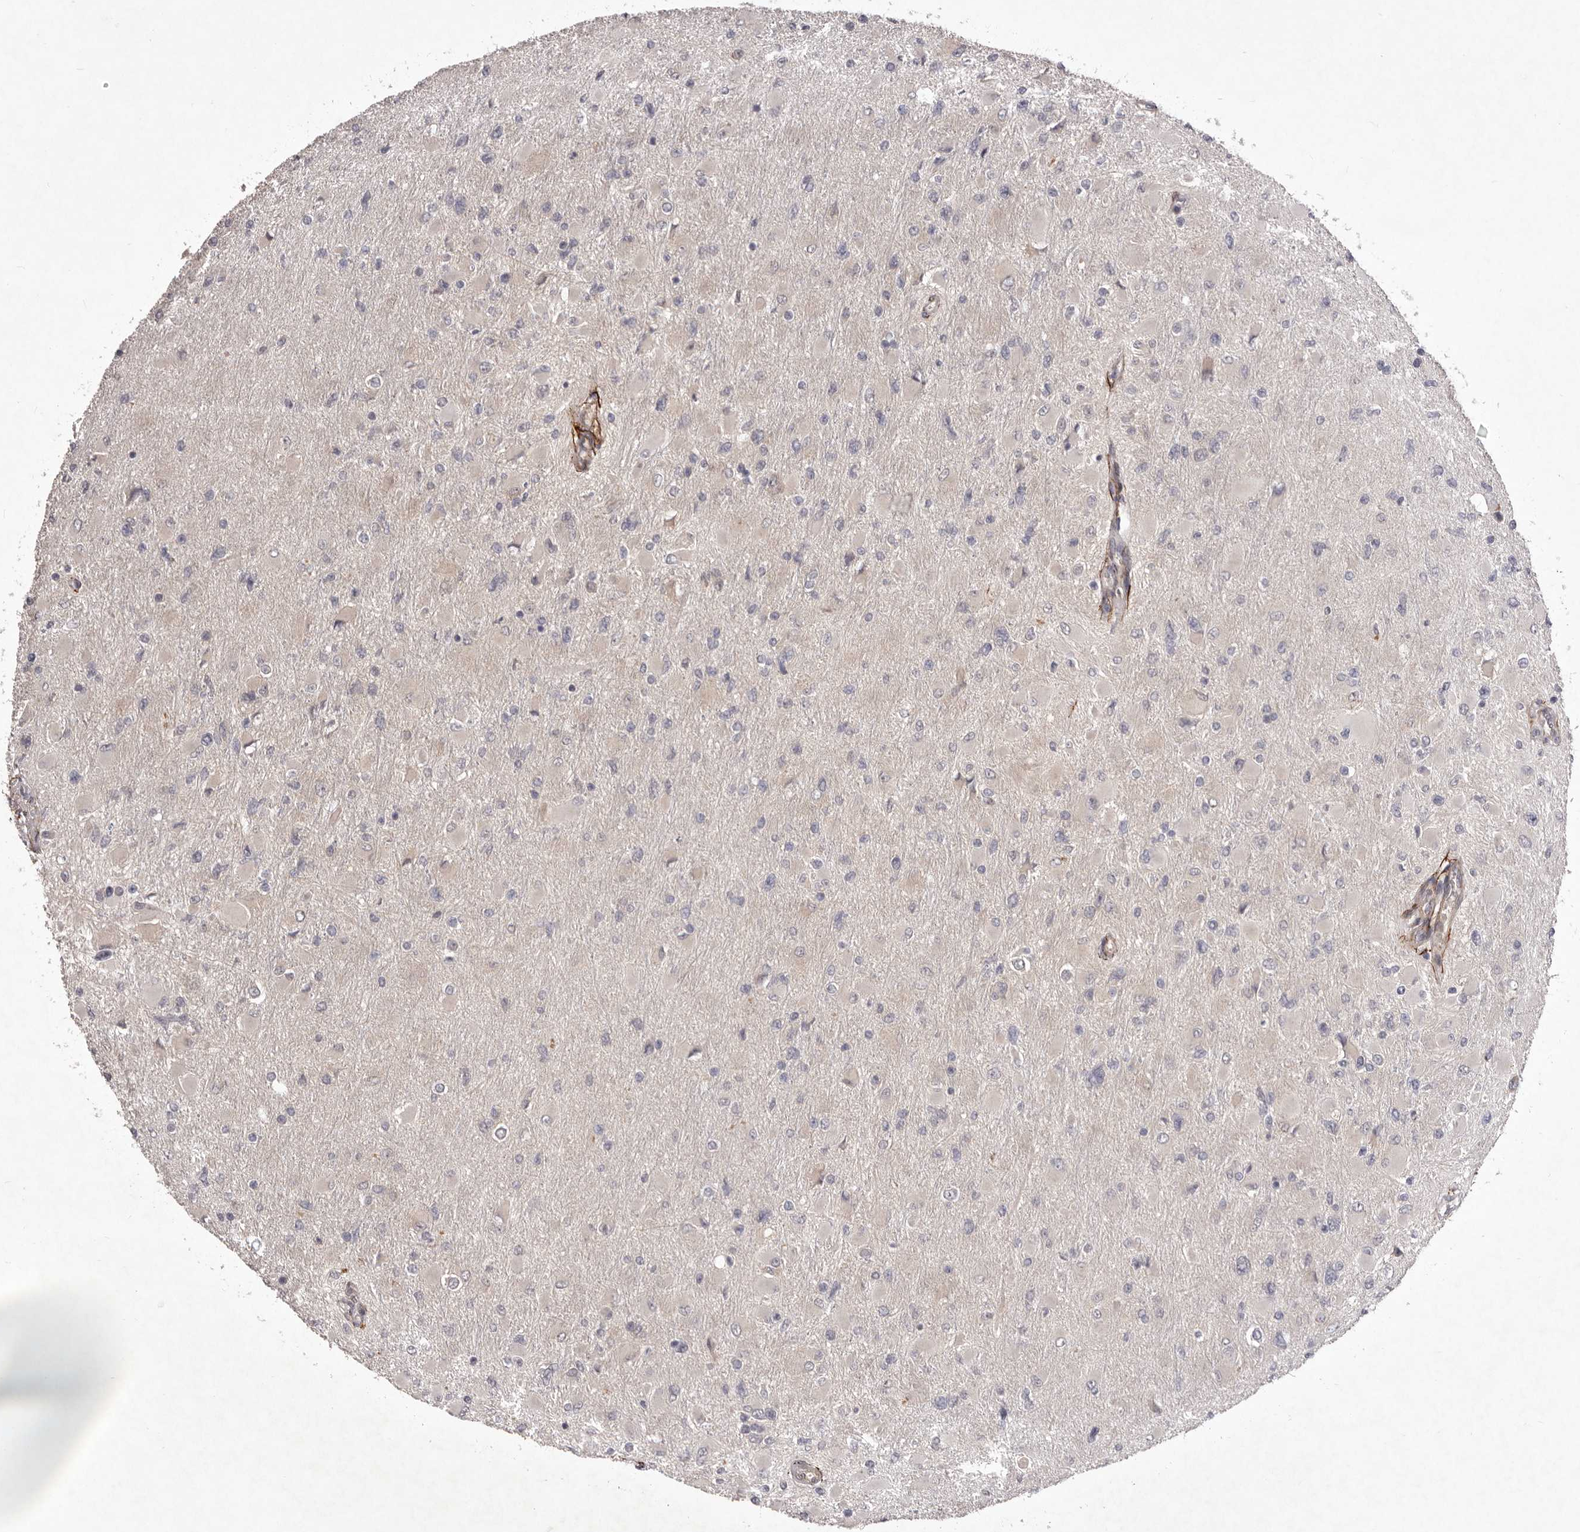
{"staining": {"intensity": "negative", "quantity": "none", "location": "none"}, "tissue": "glioma", "cell_type": "Tumor cells", "image_type": "cancer", "snomed": [{"axis": "morphology", "description": "Glioma, malignant, High grade"}, {"axis": "topography", "description": "Cerebral cortex"}], "caption": "High-grade glioma (malignant) was stained to show a protein in brown. There is no significant staining in tumor cells.", "gene": "HBS1L", "patient": {"sex": "female", "age": 36}}